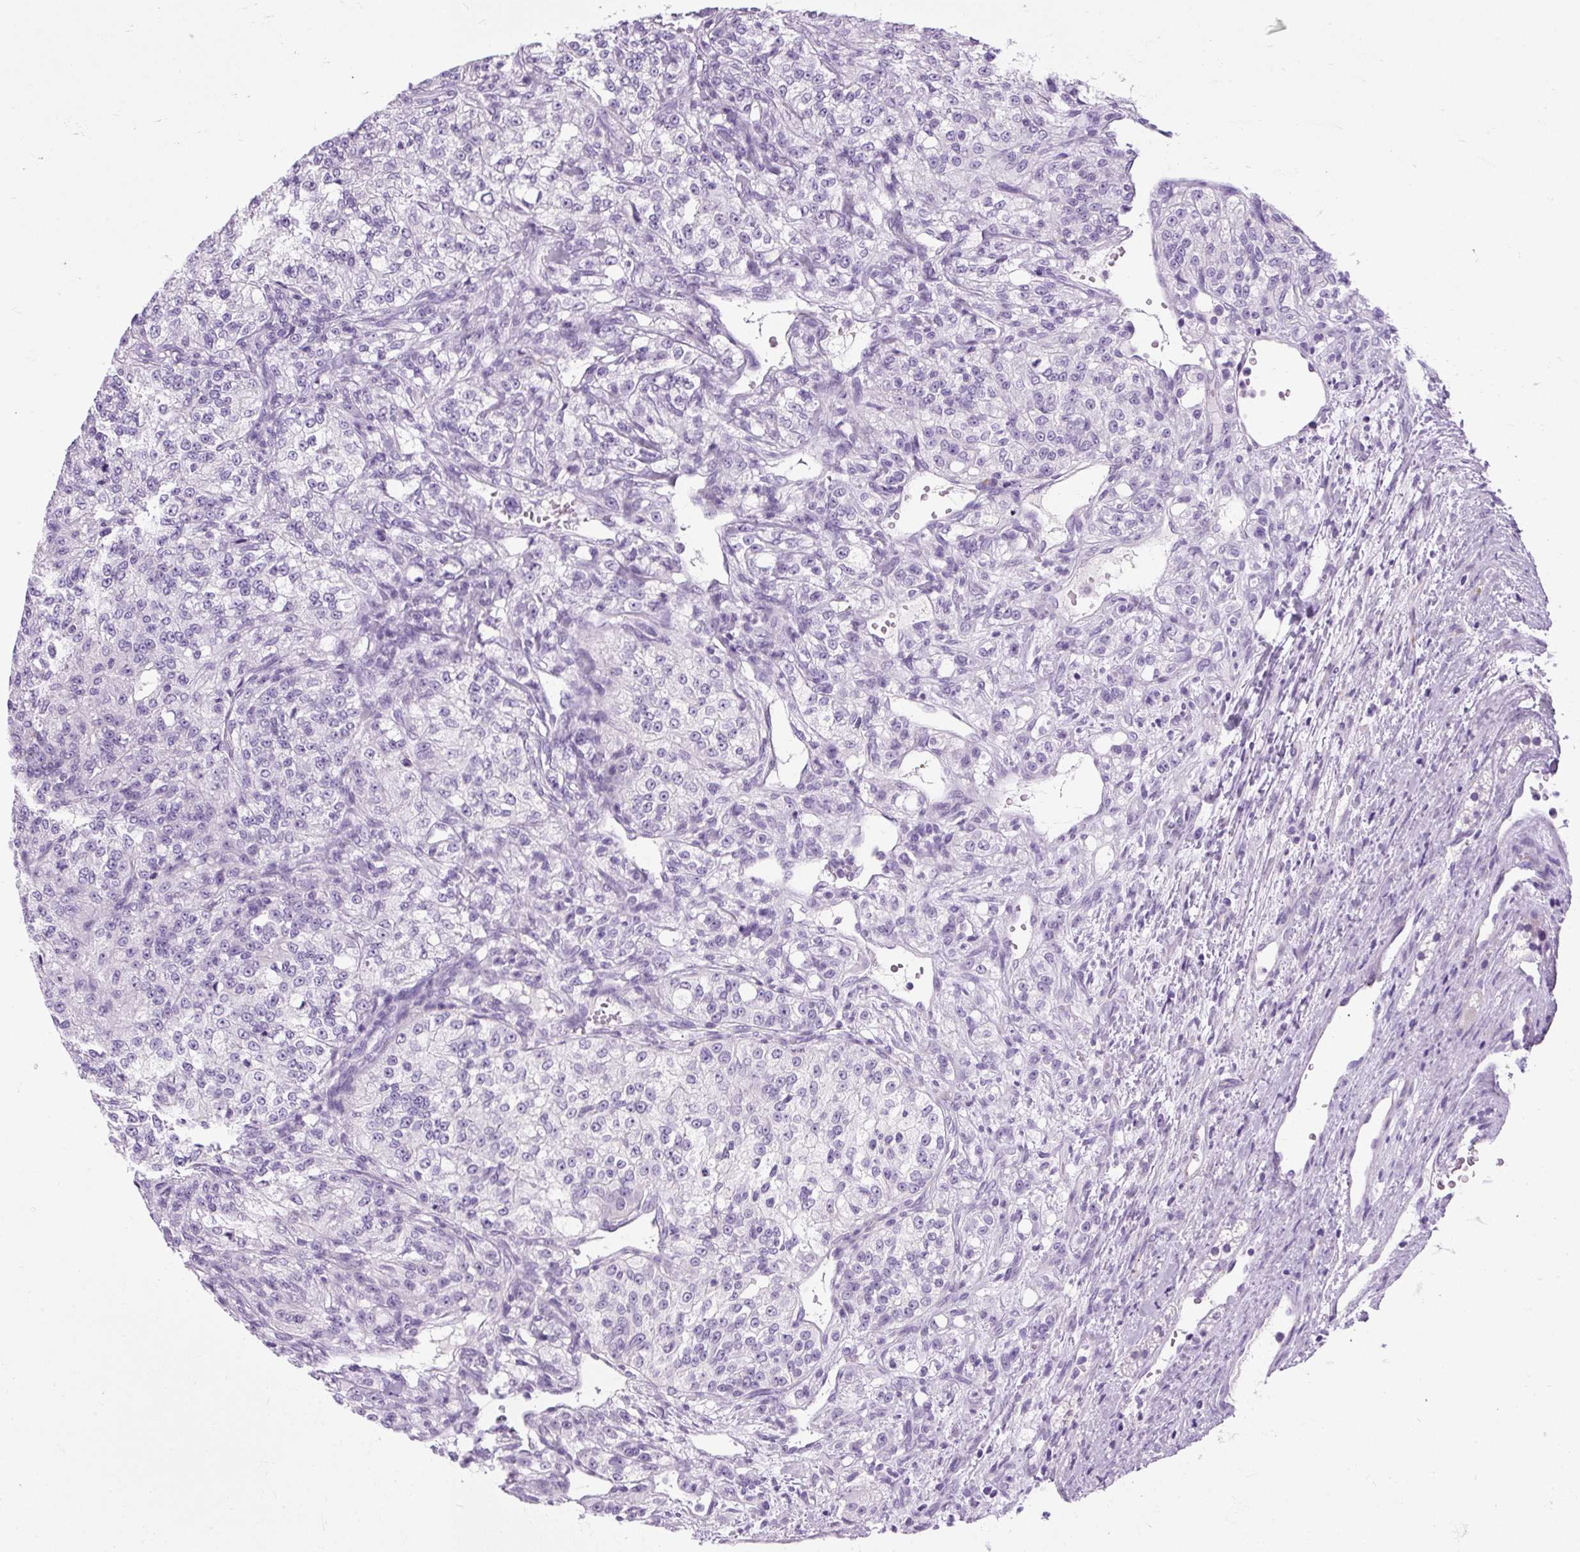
{"staining": {"intensity": "negative", "quantity": "none", "location": "none"}, "tissue": "renal cancer", "cell_type": "Tumor cells", "image_type": "cancer", "snomed": [{"axis": "morphology", "description": "Adenocarcinoma, NOS"}, {"axis": "topography", "description": "Kidney"}], "caption": "The micrograph displays no significant staining in tumor cells of adenocarcinoma (renal). The staining was performed using DAB to visualize the protein expression in brown, while the nuclei were stained in blue with hematoxylin (Magnification: 20x).", "gene": "B3GNT4", "patient": {"sex": "female", "age": 63}}